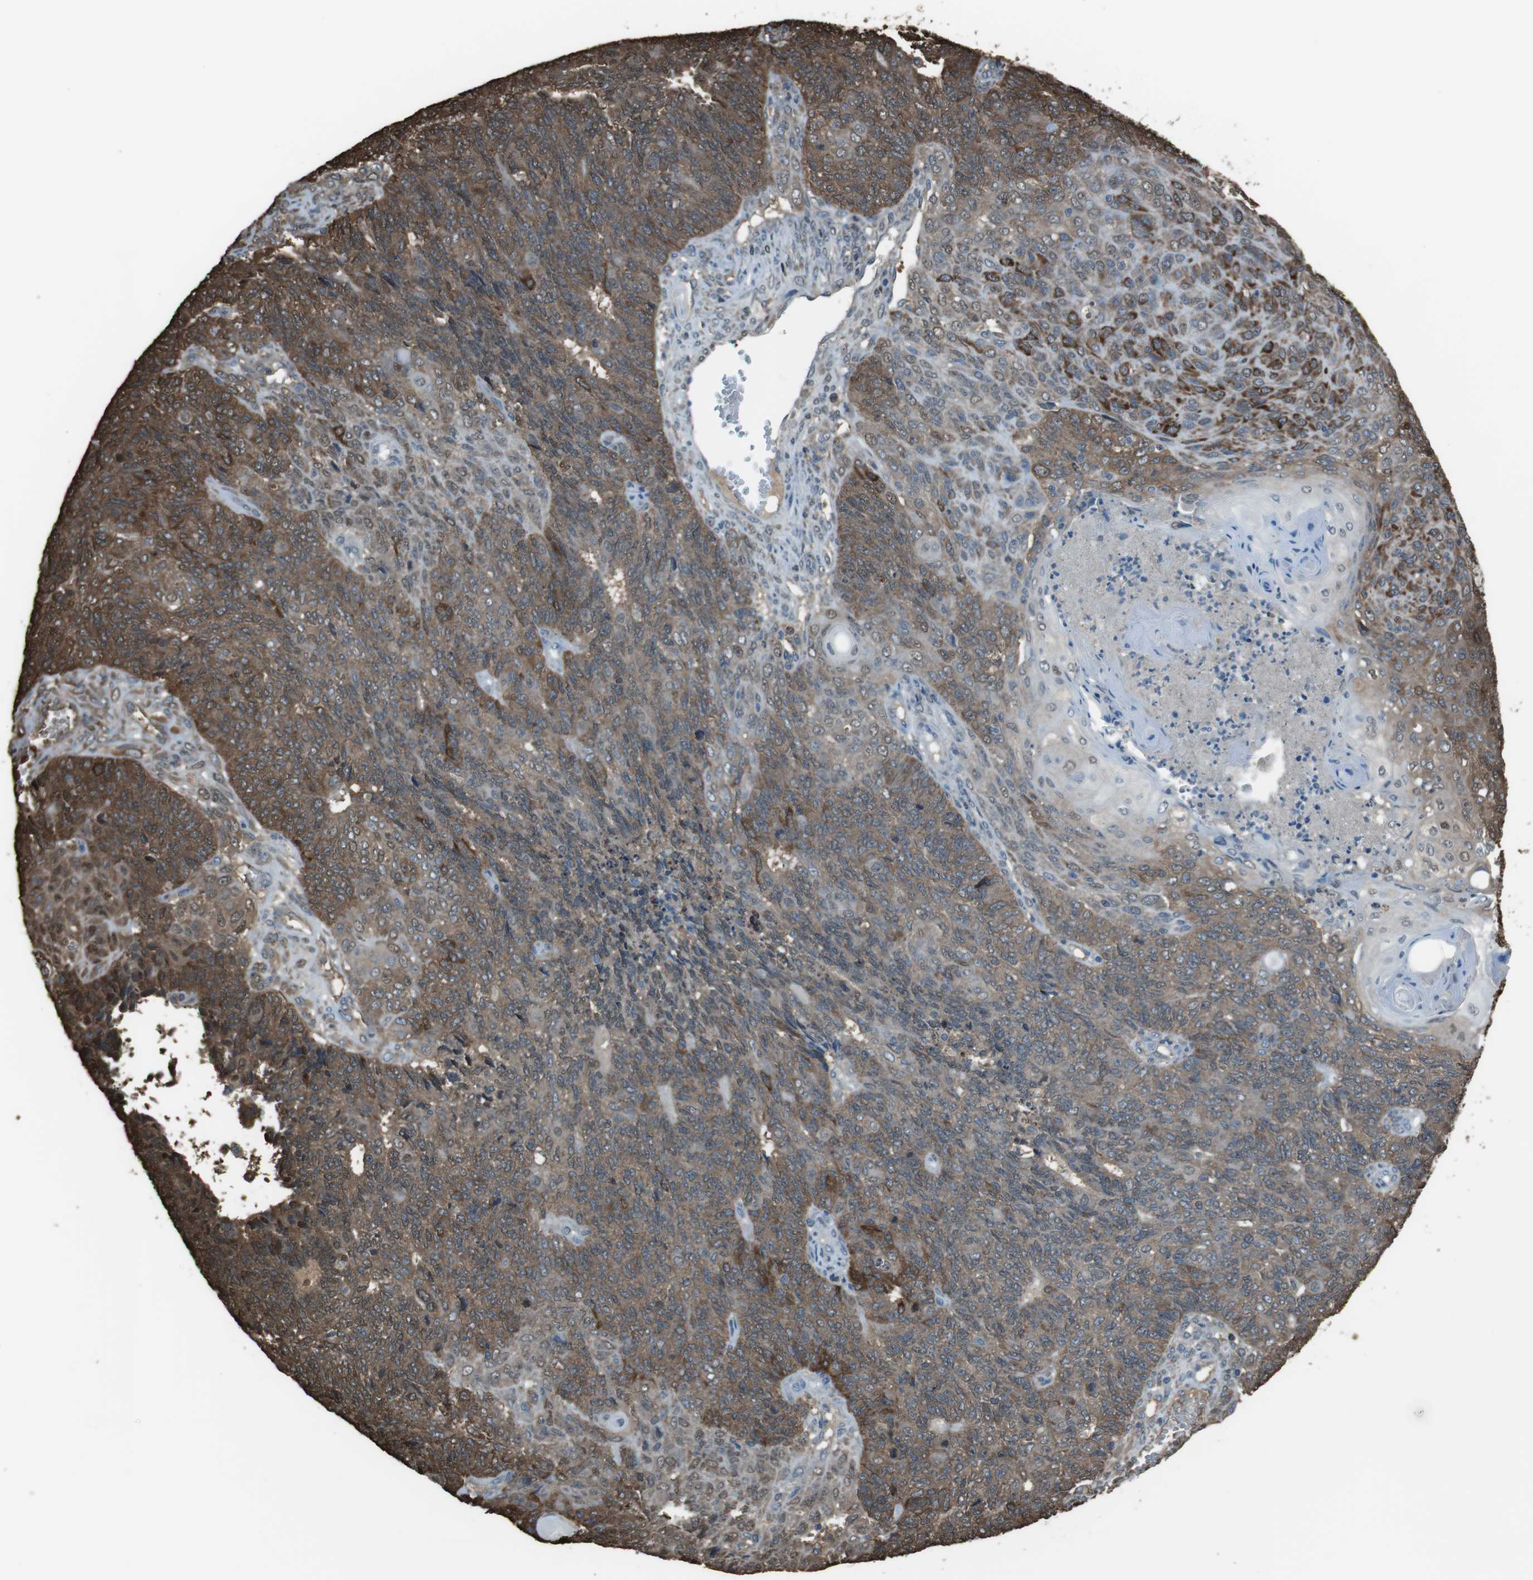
{"staining": {"intensity": "moderate", "quantity": ">75%", "location": "cytoplasmic/membranous"}, "tissue": "endometrial cancer", "cell_type": "Tumor cells", "image_type": "cancer", "snomed": [{"axis": "morphology", "description": "Adenocarcinoma, NOS"}, {"axis": "topography", "description": "Endometrium"}], "caption": "Tumor cells reveal medium levels of moderate cytoplasmic/membranous positivity in approximately >75% of cells in endometrial adenocarcinoma.", "gene": "TWSG1", "patient": {"sex": "female", "age": 32}}